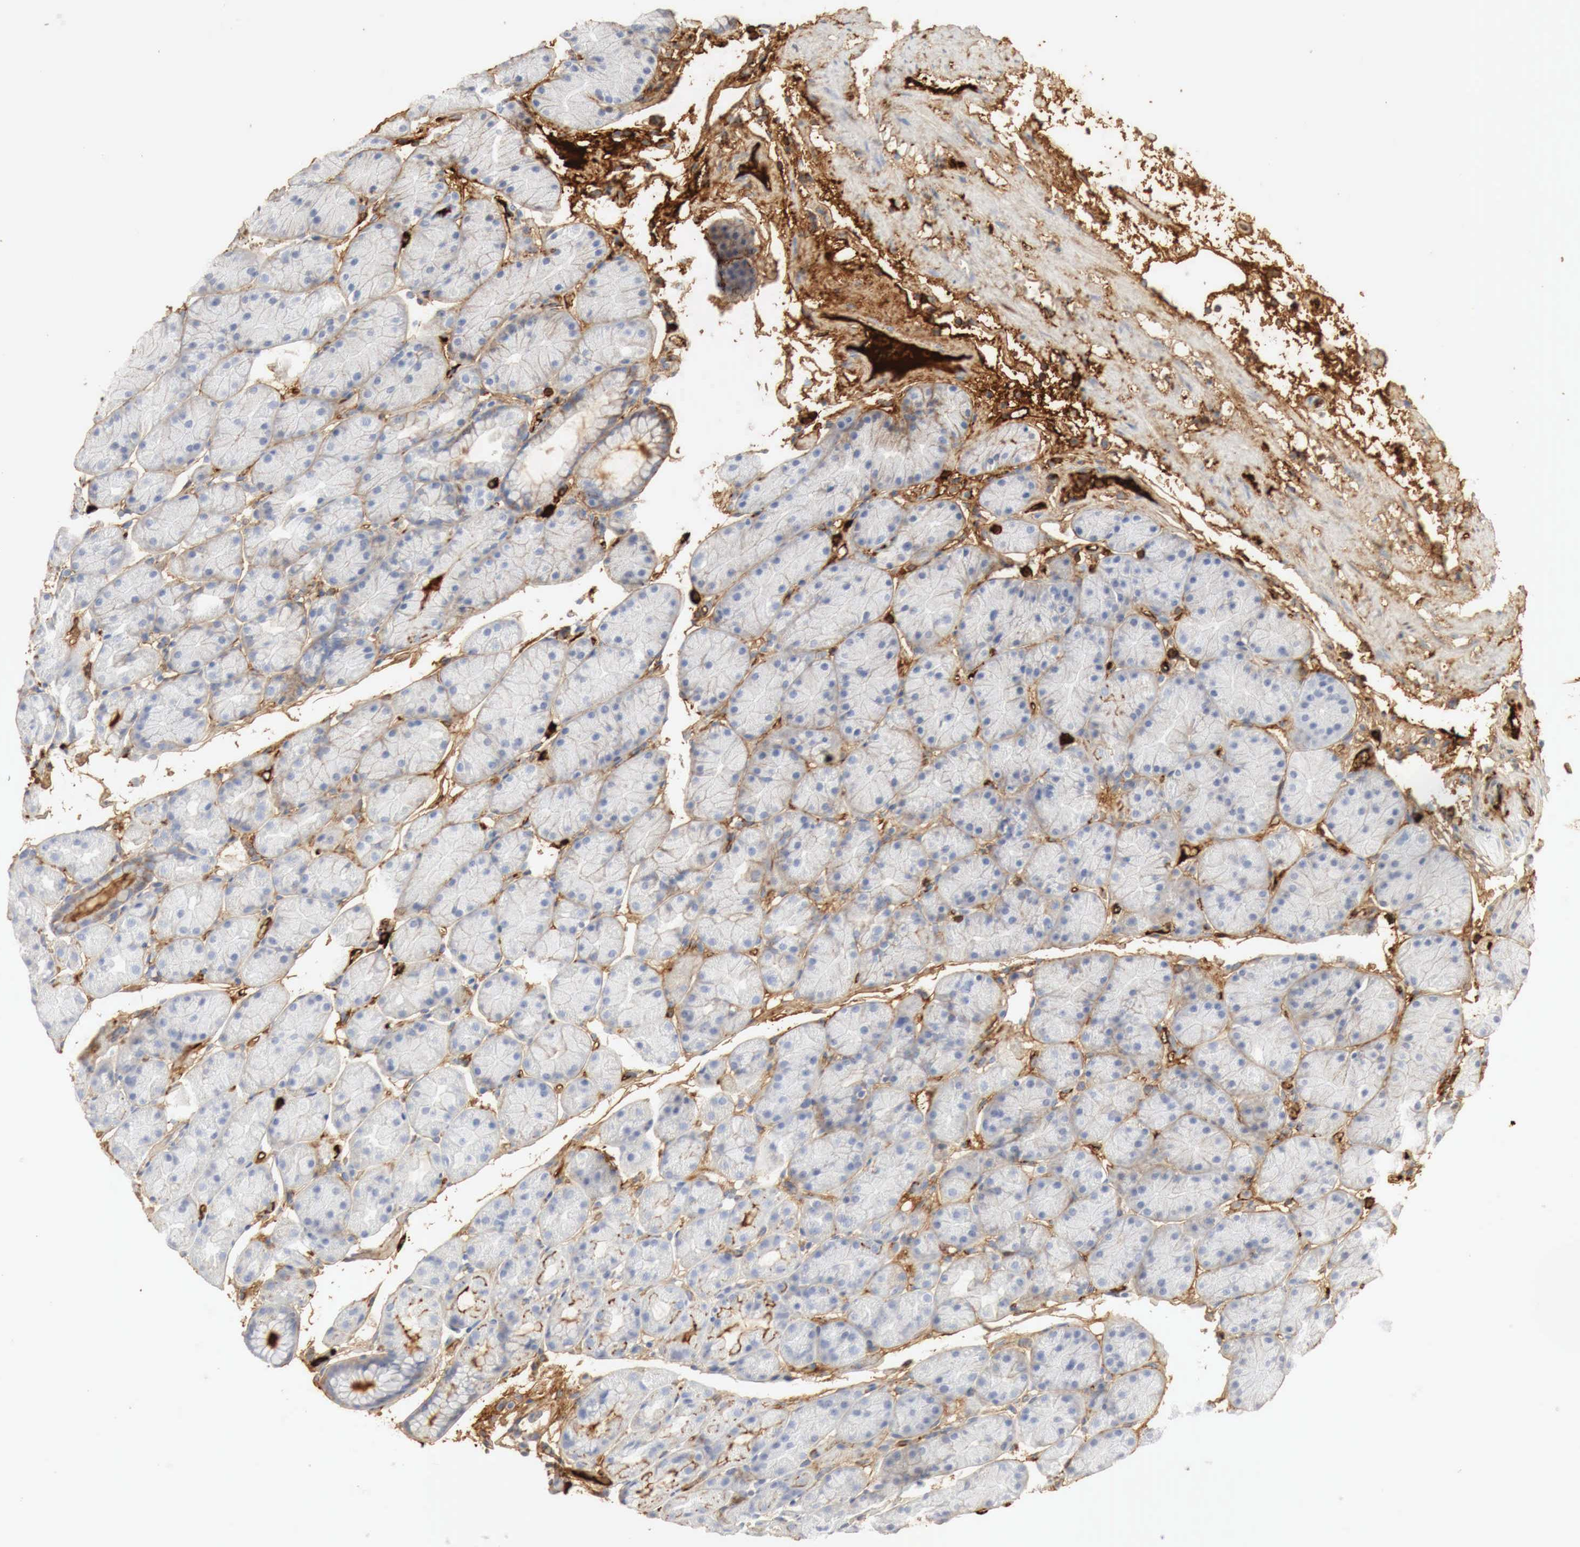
{"staining": {"intensity": "negative", "quantity": "none", "location": "none"}, "tissue": "stomach", "cell_type": "Glandular cells", "image_type": "normal", "snomed": [{"axis": "morphology", "description": "Adenocarcinoma, NOS"}, {"axis": "topography", "description": "Stomach, upper"}], "caption": "Micrograph shows no significant protein staining in glandular cells of unremarkable stomach. Brightfield microscopy of immunohistochemistry stained with DAB (3,3'-diaminobenzidine) (brown) and hematoxylin (blue), captured at high magnification.", "gene": "IGLC3", "patient": {"sex": "male", "age": 47}}